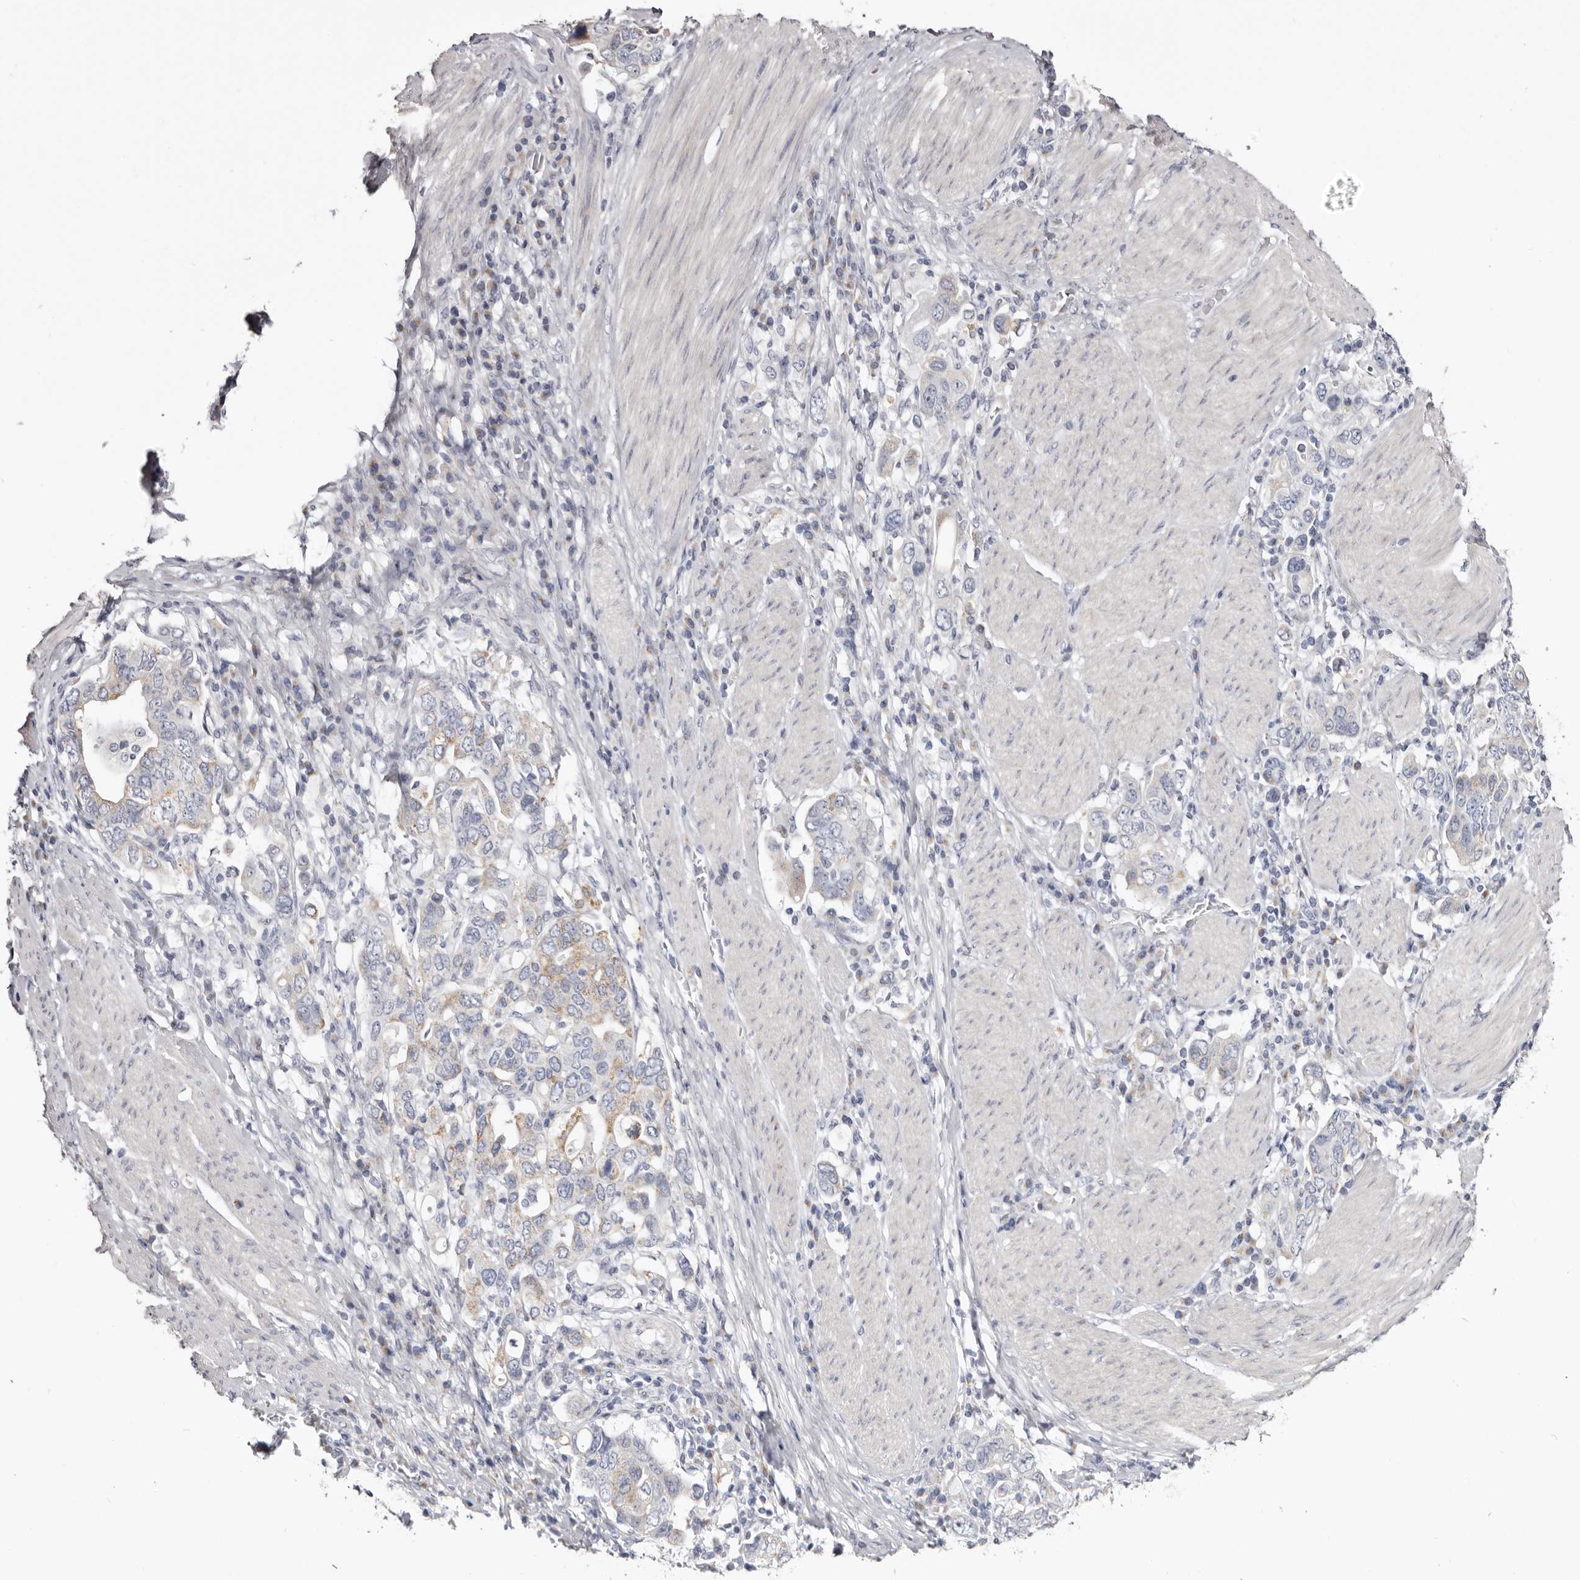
{"staining": {"intensity": "weak", "quantity": "<25%", "location": "cytoplasmic/membranous"}, "tissue": "stomach cancer", "cell_type": "Tumor cells", "image_type": "cancer", "snomed": [{"axis": "morphology", "description": "Adenocarcinoma, NOS"}, {"axis": "topography", "description": "Stomach, upper"}], "caption": "Human stomach cancer stained for a protein using IHC exhibits no staining in tumor cells.", "gene": "CASQ1", "patient": {"sex": "male", "age": 62}}